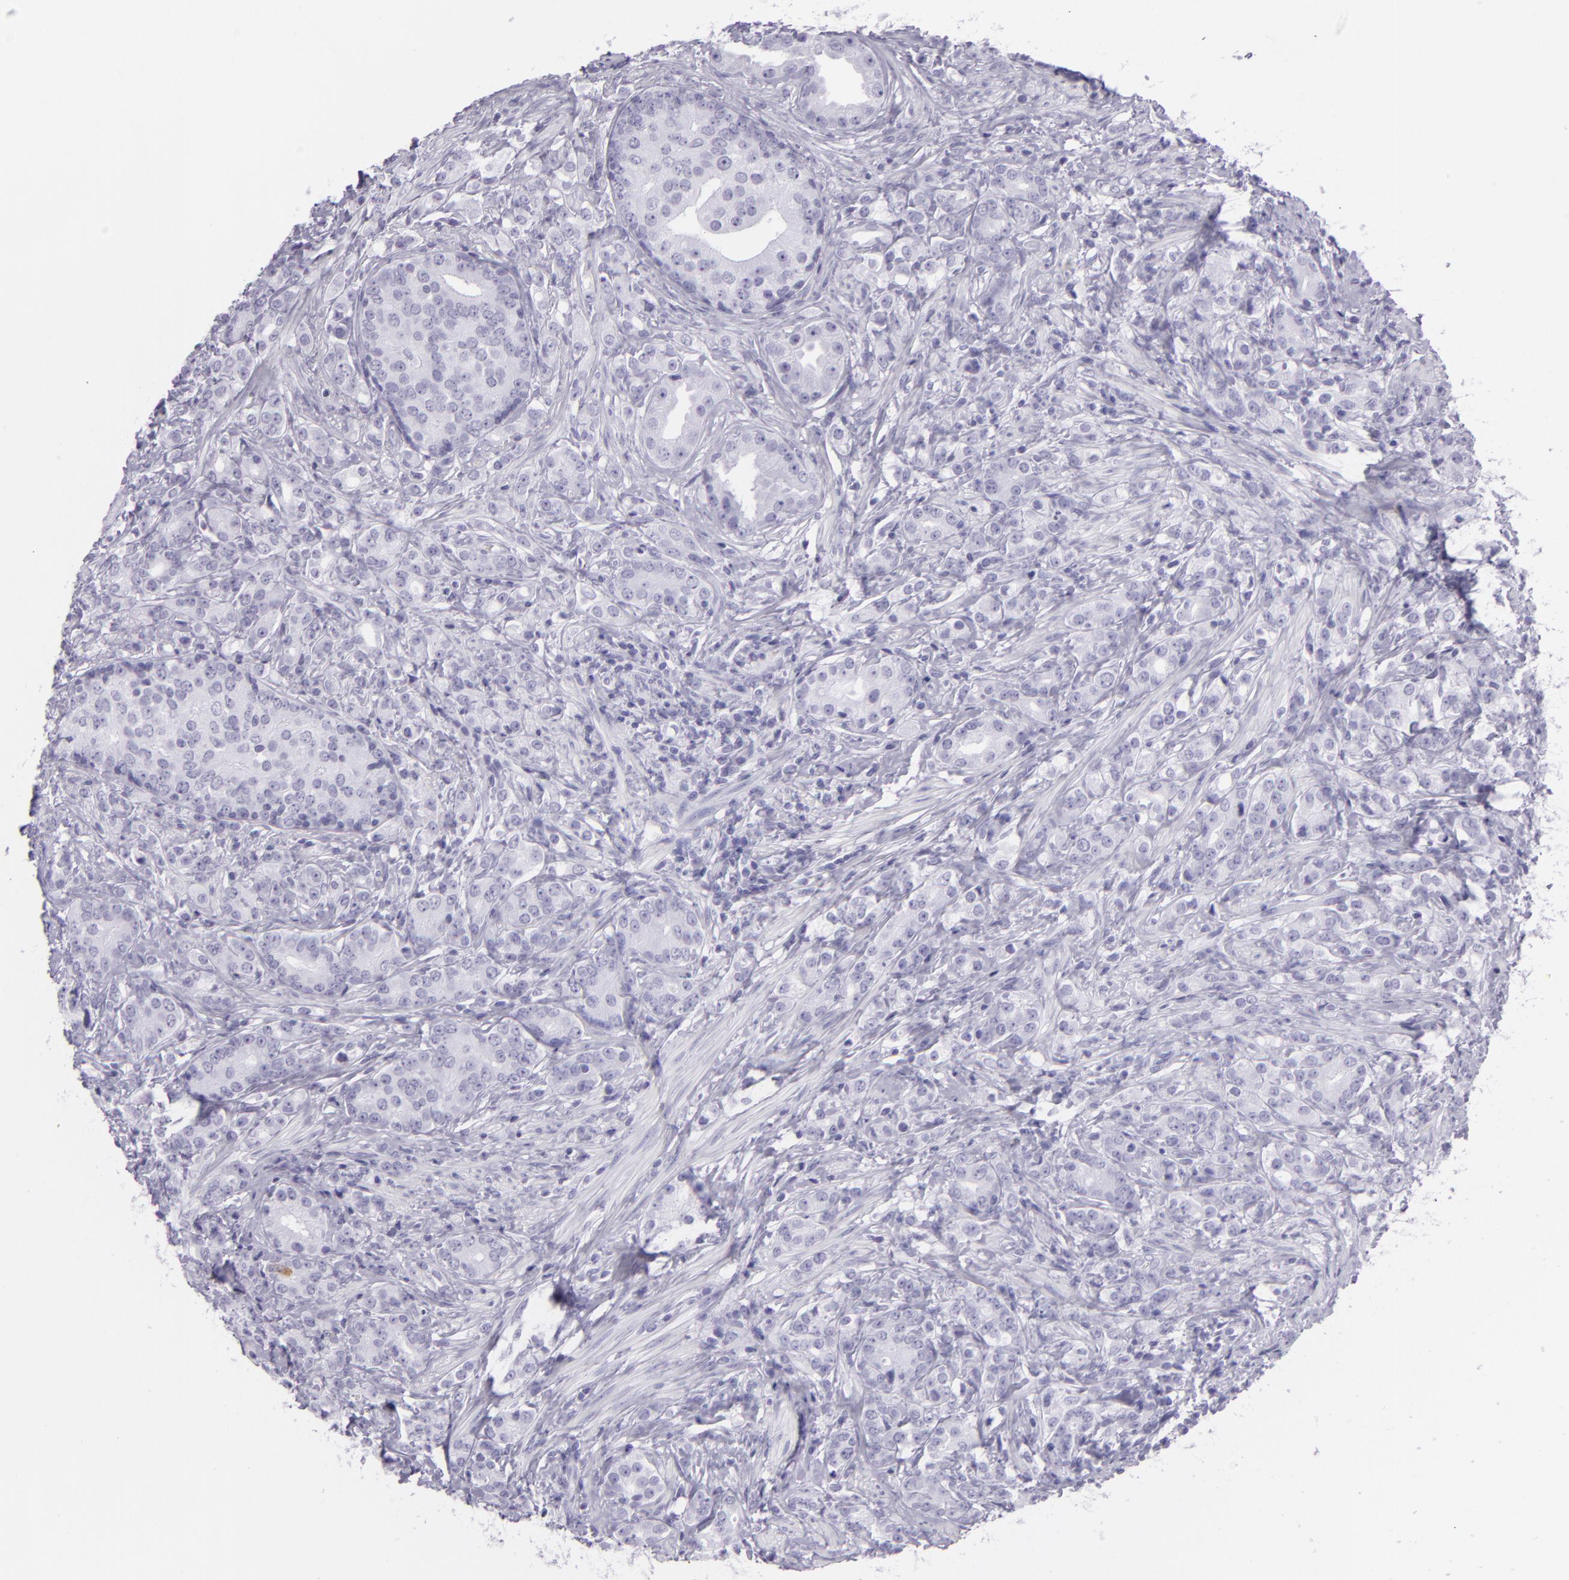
{"staining": {"intensity": "negative", "quantity": "none", "location": "none"}, "tissue": "prostate cancer", "cell_type": "Tumor cells", "image_type": "cancer", "snomed": [{"axis": "morphology", "description": "Adenocarcinoma, Medium grade"}, {"axis": "topography", "description": "Prostate"}], "caption": "This is an immunohistochemistry image of medium-grade adenocarcinoma (prostate). There is no positivity in tumor cells.", "gene": "MUC6", "patient": {"sex": "male", "age": 59}}